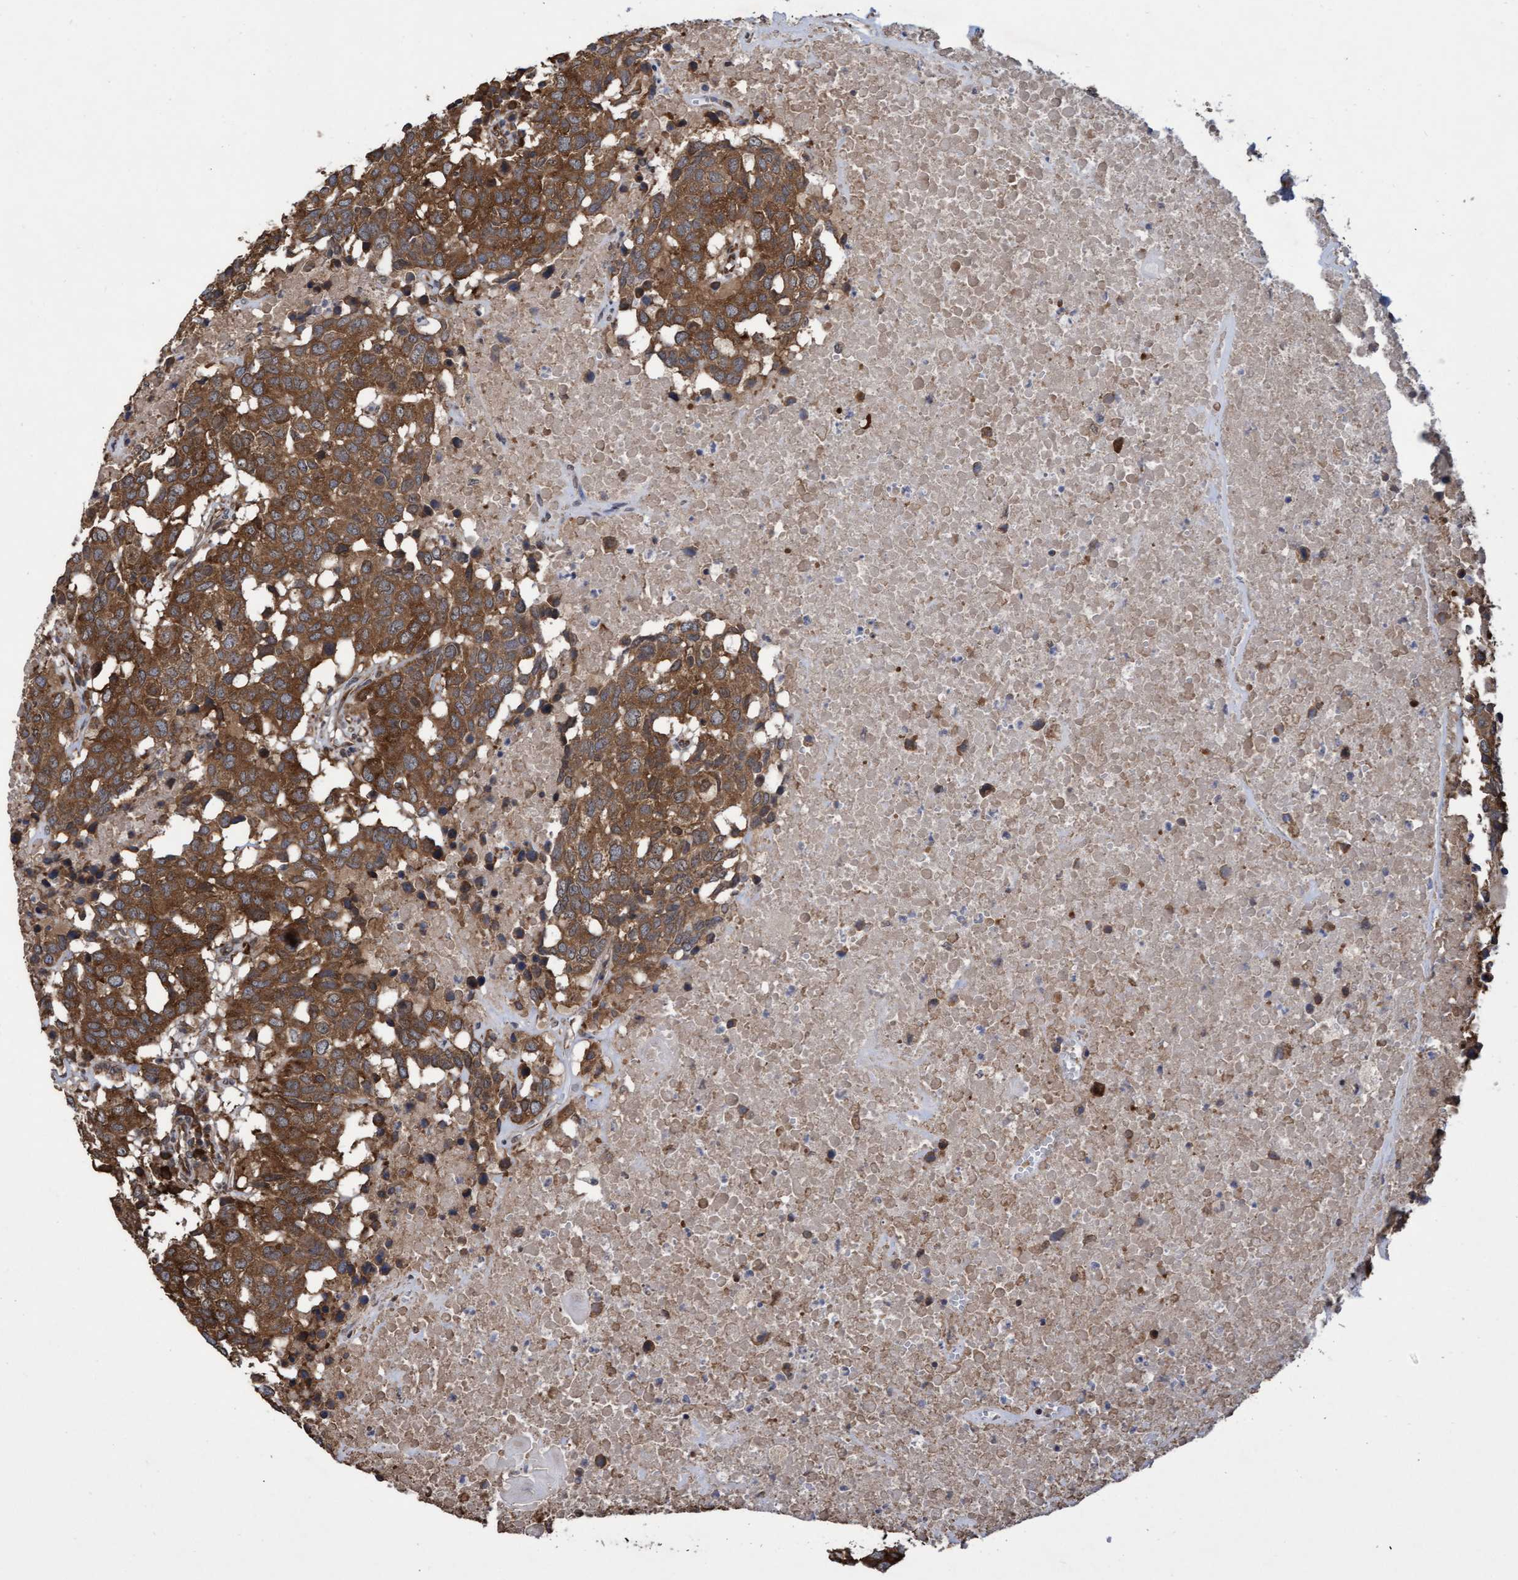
{"staining": {"intensity": "strong", "quantity": ">75%", "location": "cytoplasmic/membranous"}, "tissue": "head and neck cancer", "cell_type": "Tumor cells", "image_type": "cancer", "snomed": [{"axis": "morphology", "description": "Squamous cell carcinoma, NOS"}, {"axis": "topography", "description": "Head-Neck"}], "caption": "This is a photomicrograph of immunohistochemistry staining of squamous cell carcinoma (head and neck), which shows strong positivity in the cytoplasmic/membranous of tumor cells.", "gene": "ABCF2", "patient": {"sex": "male", "age": 66}}